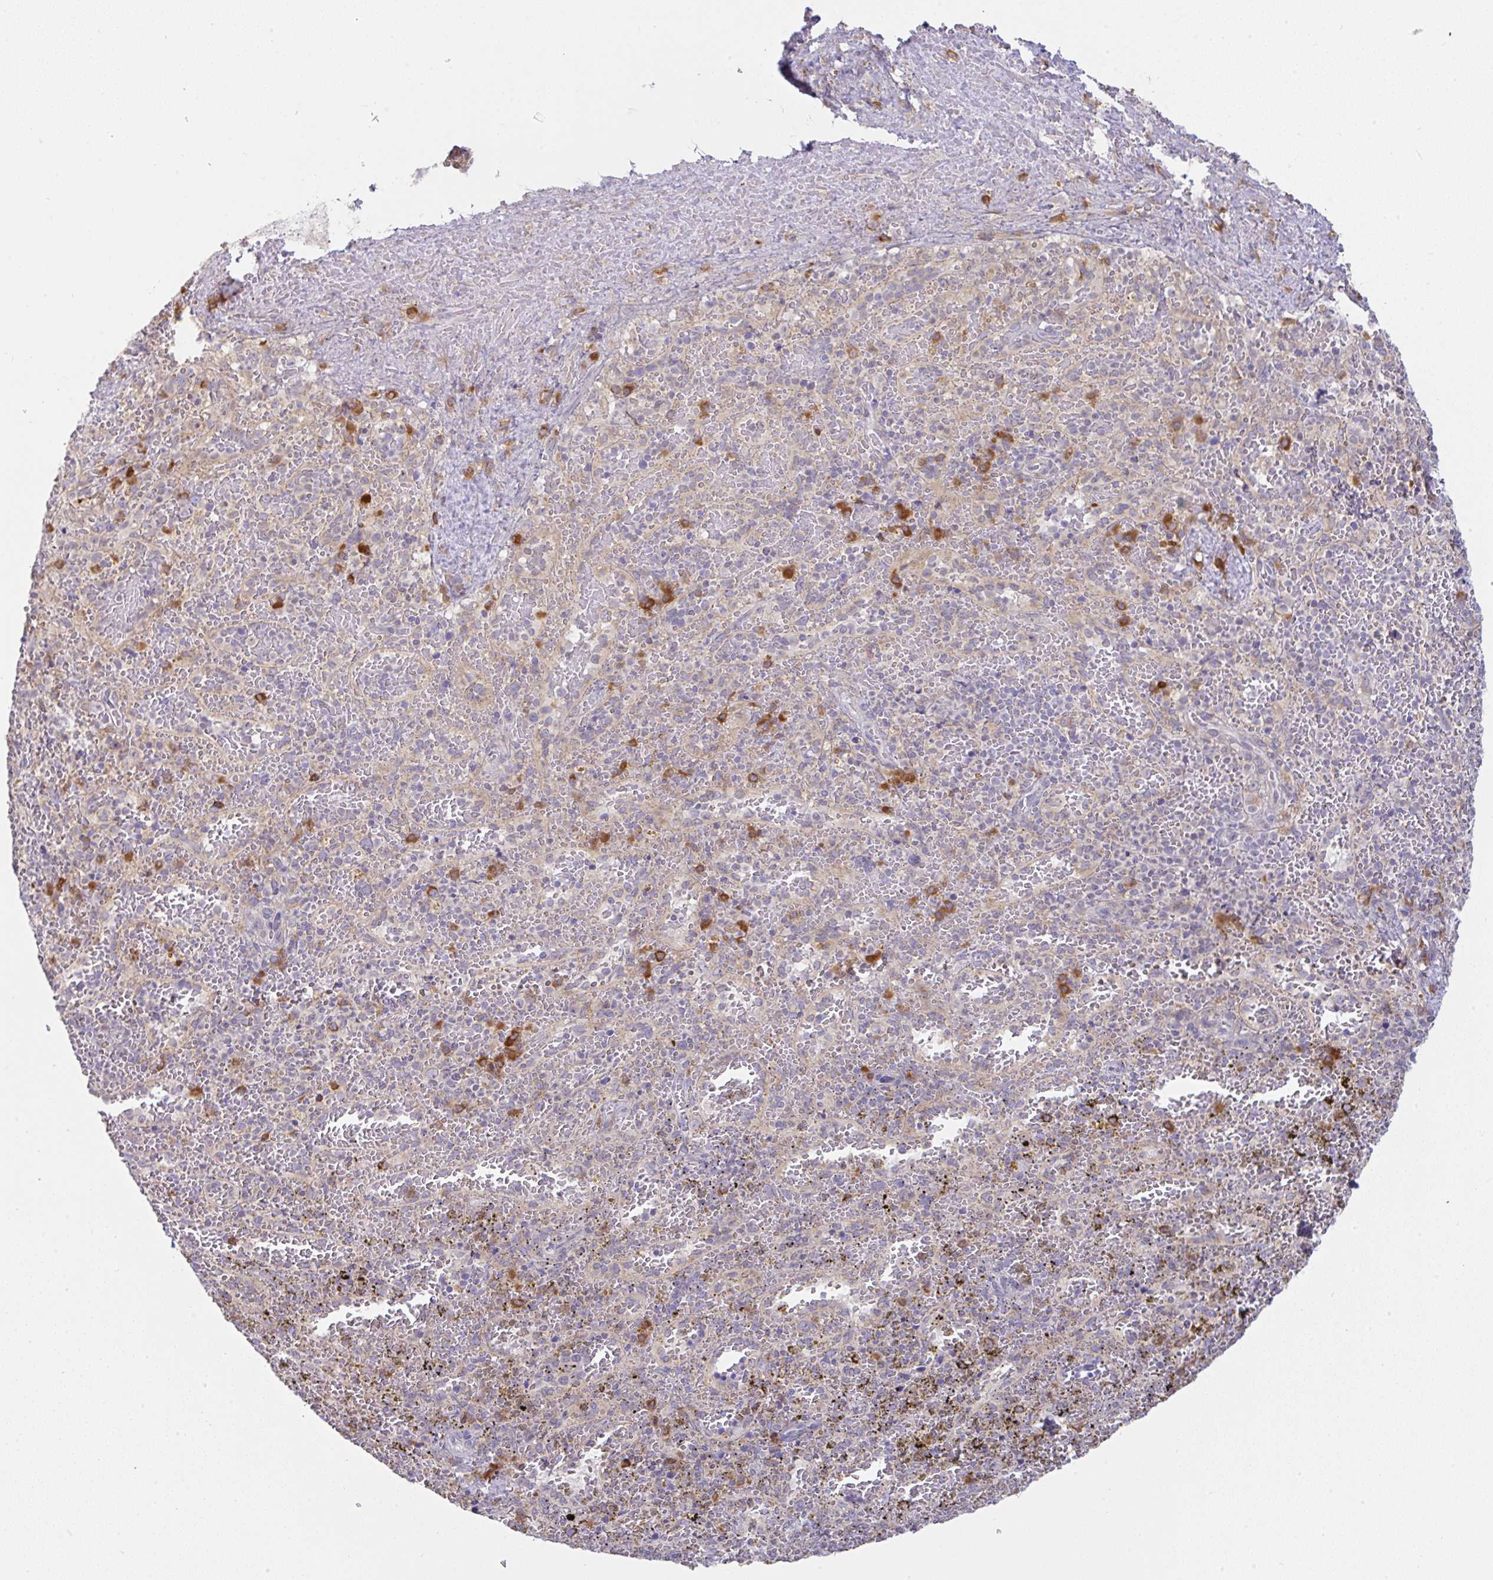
{"staining": {"intensity": "moderate", "quantity": "<25%", "location": "cytoplasmic/membranous"}, "tissue": "spleen", "cell_type": "Cells in red pulp", "image_type": "normal", "snomed": [{"axis": "morphology", "description": "Normal tissue, NOS"}, {"axis": "topography", "description": "Spleen"}], "caption": "Spleen stained with DAB immunohistochemistry shows low levels of moderate cytoplasmic/membranous staining in about <25% of cells in red pulp. (Brightfield microscopy of DAB IHC at high magnification).", "gene": "DERL2", "patient": {"sex": "female", "age": 50}}